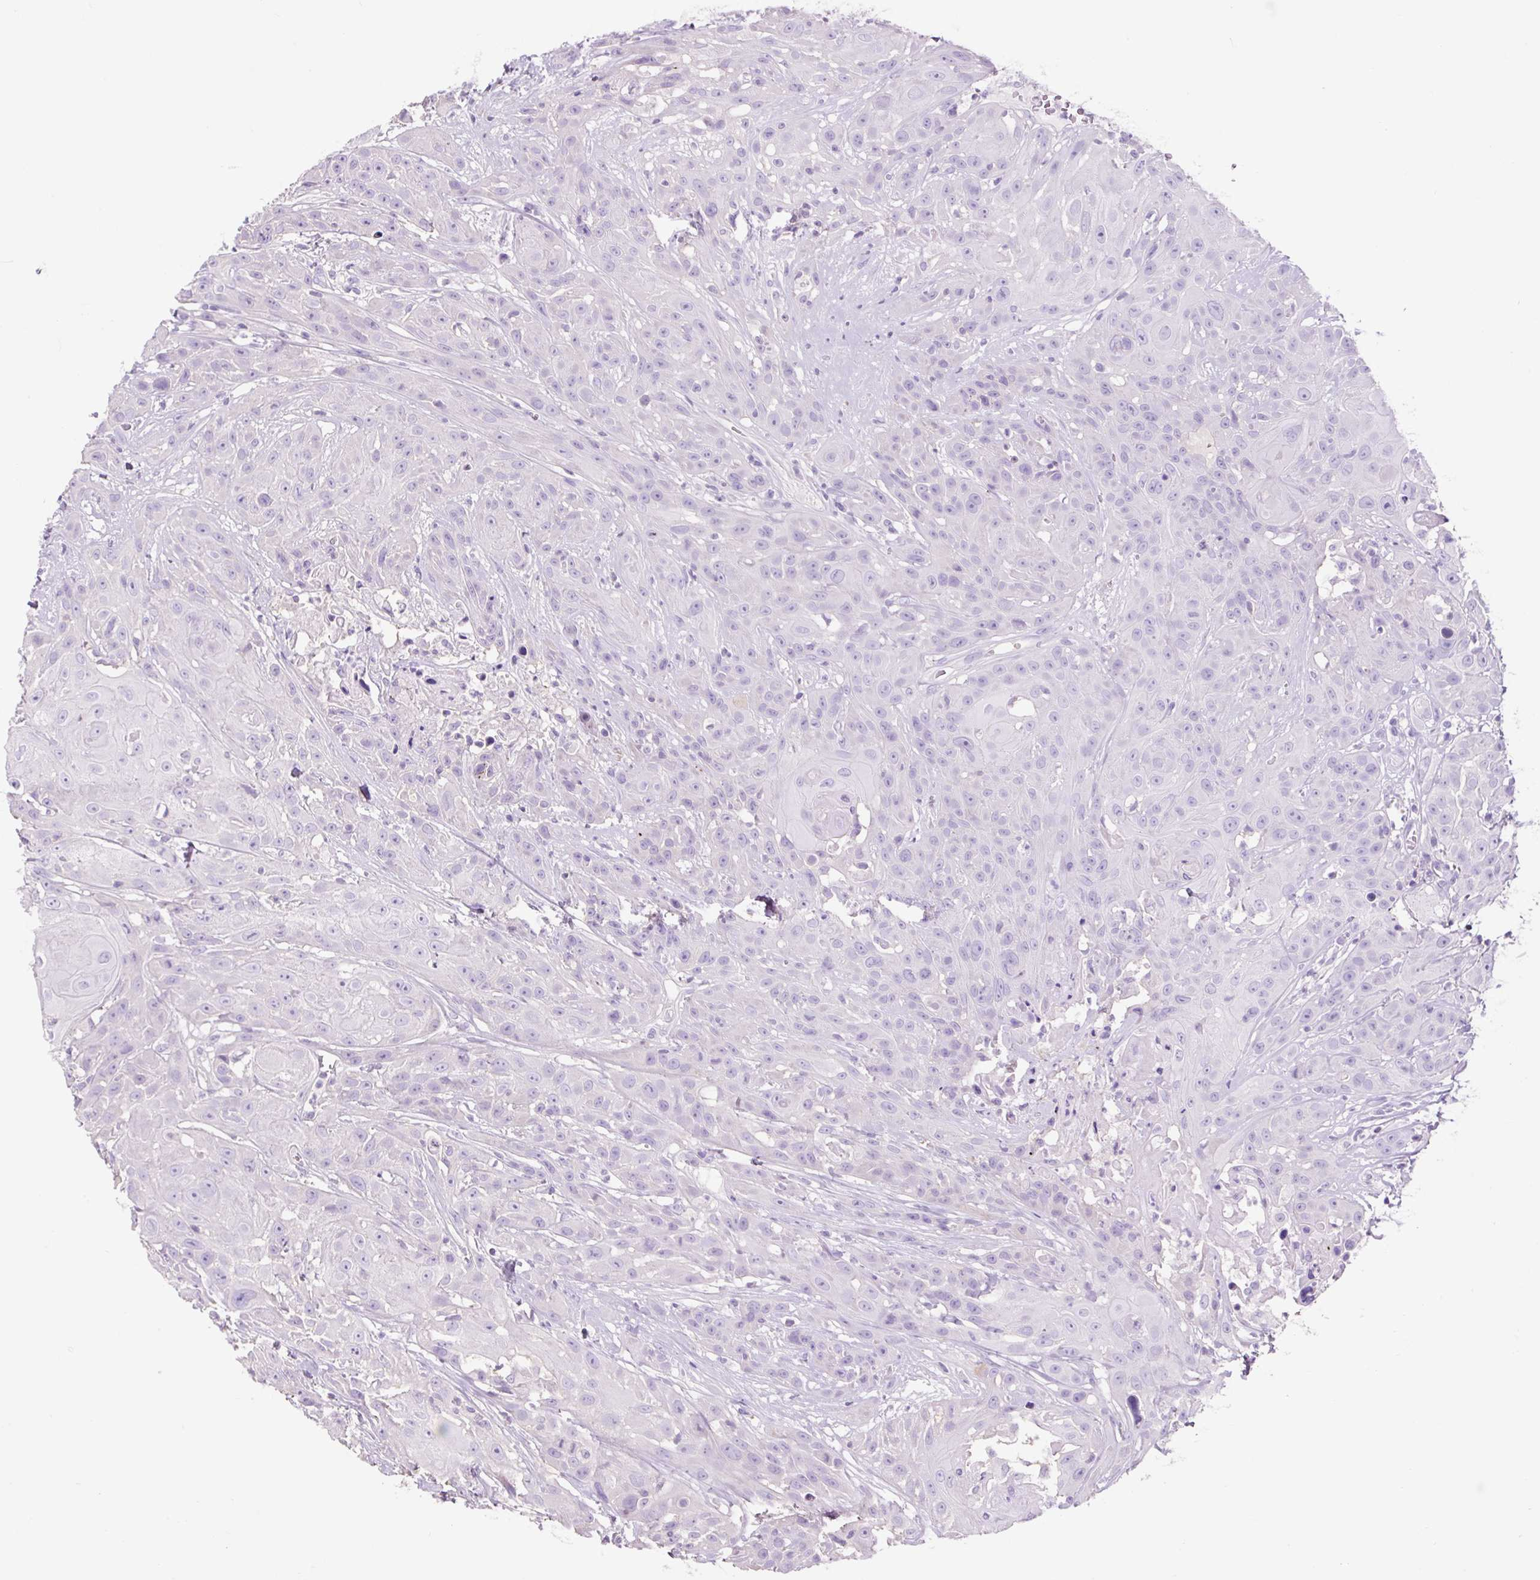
{"staining": {"intensity": "negative", "quantity": "none", "location": "none"}, "tissue": "head and neck cancer", "cell_type": "Tumor cells", "image_type": "cancer", "snomed": [{"axis": "morphology", "description": "Squamous cell carcinoma, NOS"}, {"axis": "topography", "description": "Skin"}, {"axis": "topography", "description": "Head-Neck"}], "caption": "Immunohistochemical staining of human head and neck cancer displays no significant staining in tumor cells. (Stains: DAB (3,3'-diaminobenzidine) immunohistochemistry (IHC) with hematoxylin counter stain, Microscopy: brightfield microscopy at high magnification).", "gene": "OR10A7", "patient": {"sex": "male", "age": 80}}